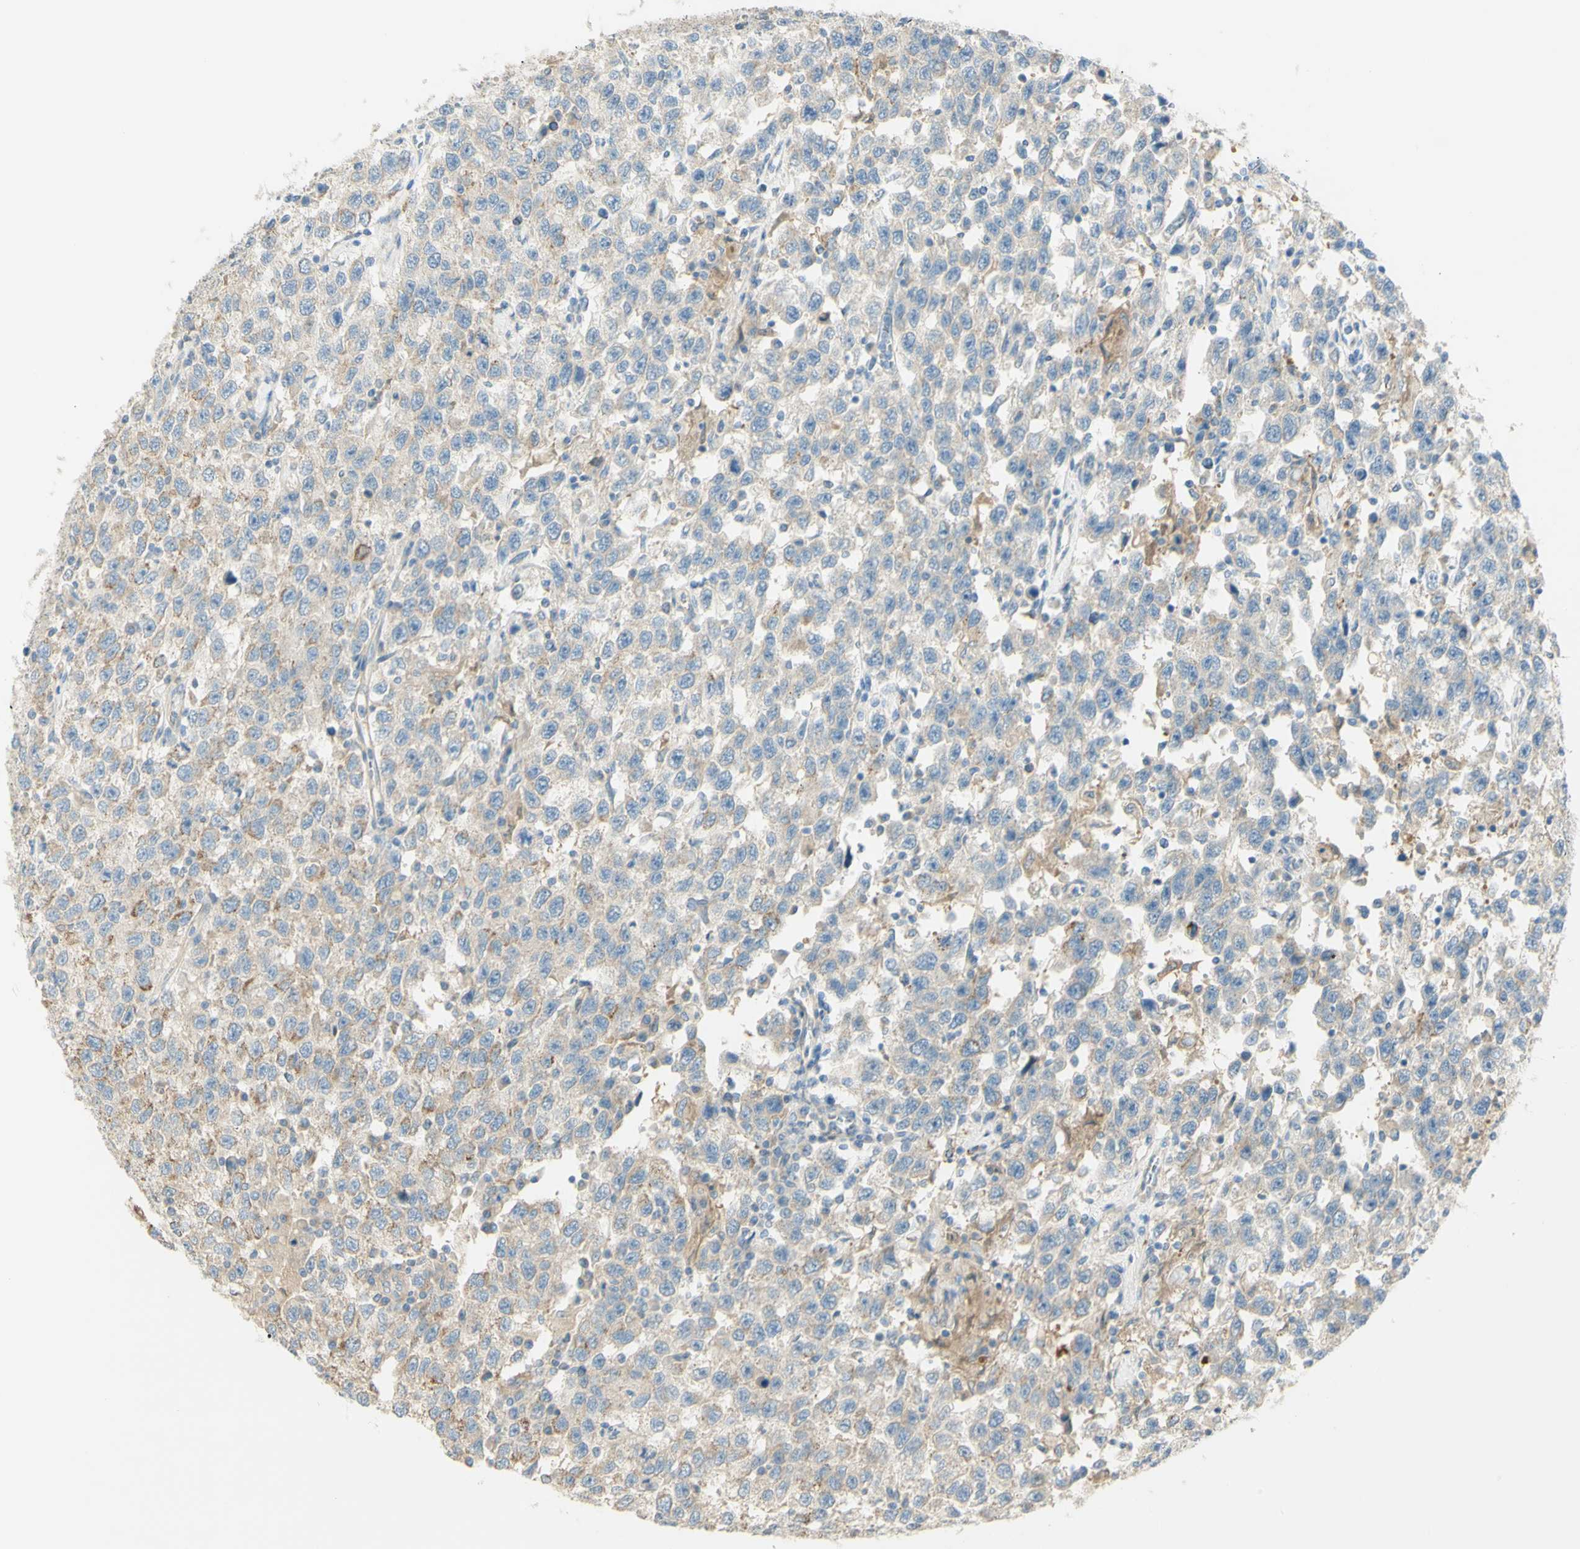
{"staining": {"intensity": "moderate", "quantity": "25%-75%", "location": "cytoplasmic/membranous"}, "tissue": "testis cancer", "cell_type": "Tumor cells", "image_type": "cancer", "snomed": [{"axis": "morphology", "description": "Seminoma, NOS"}, {"axis": "topography", "description": "Testis"}], "caption": "Protein staining exhibits moderate cytoplasmic/membranous positivity in approximately 25%-75% of tumor cells in testis seminoma. (IHC, brightfield microscopy, high magnification).", "gene": "GCNT3", "patient": {"sex": "male", "age": 41}}